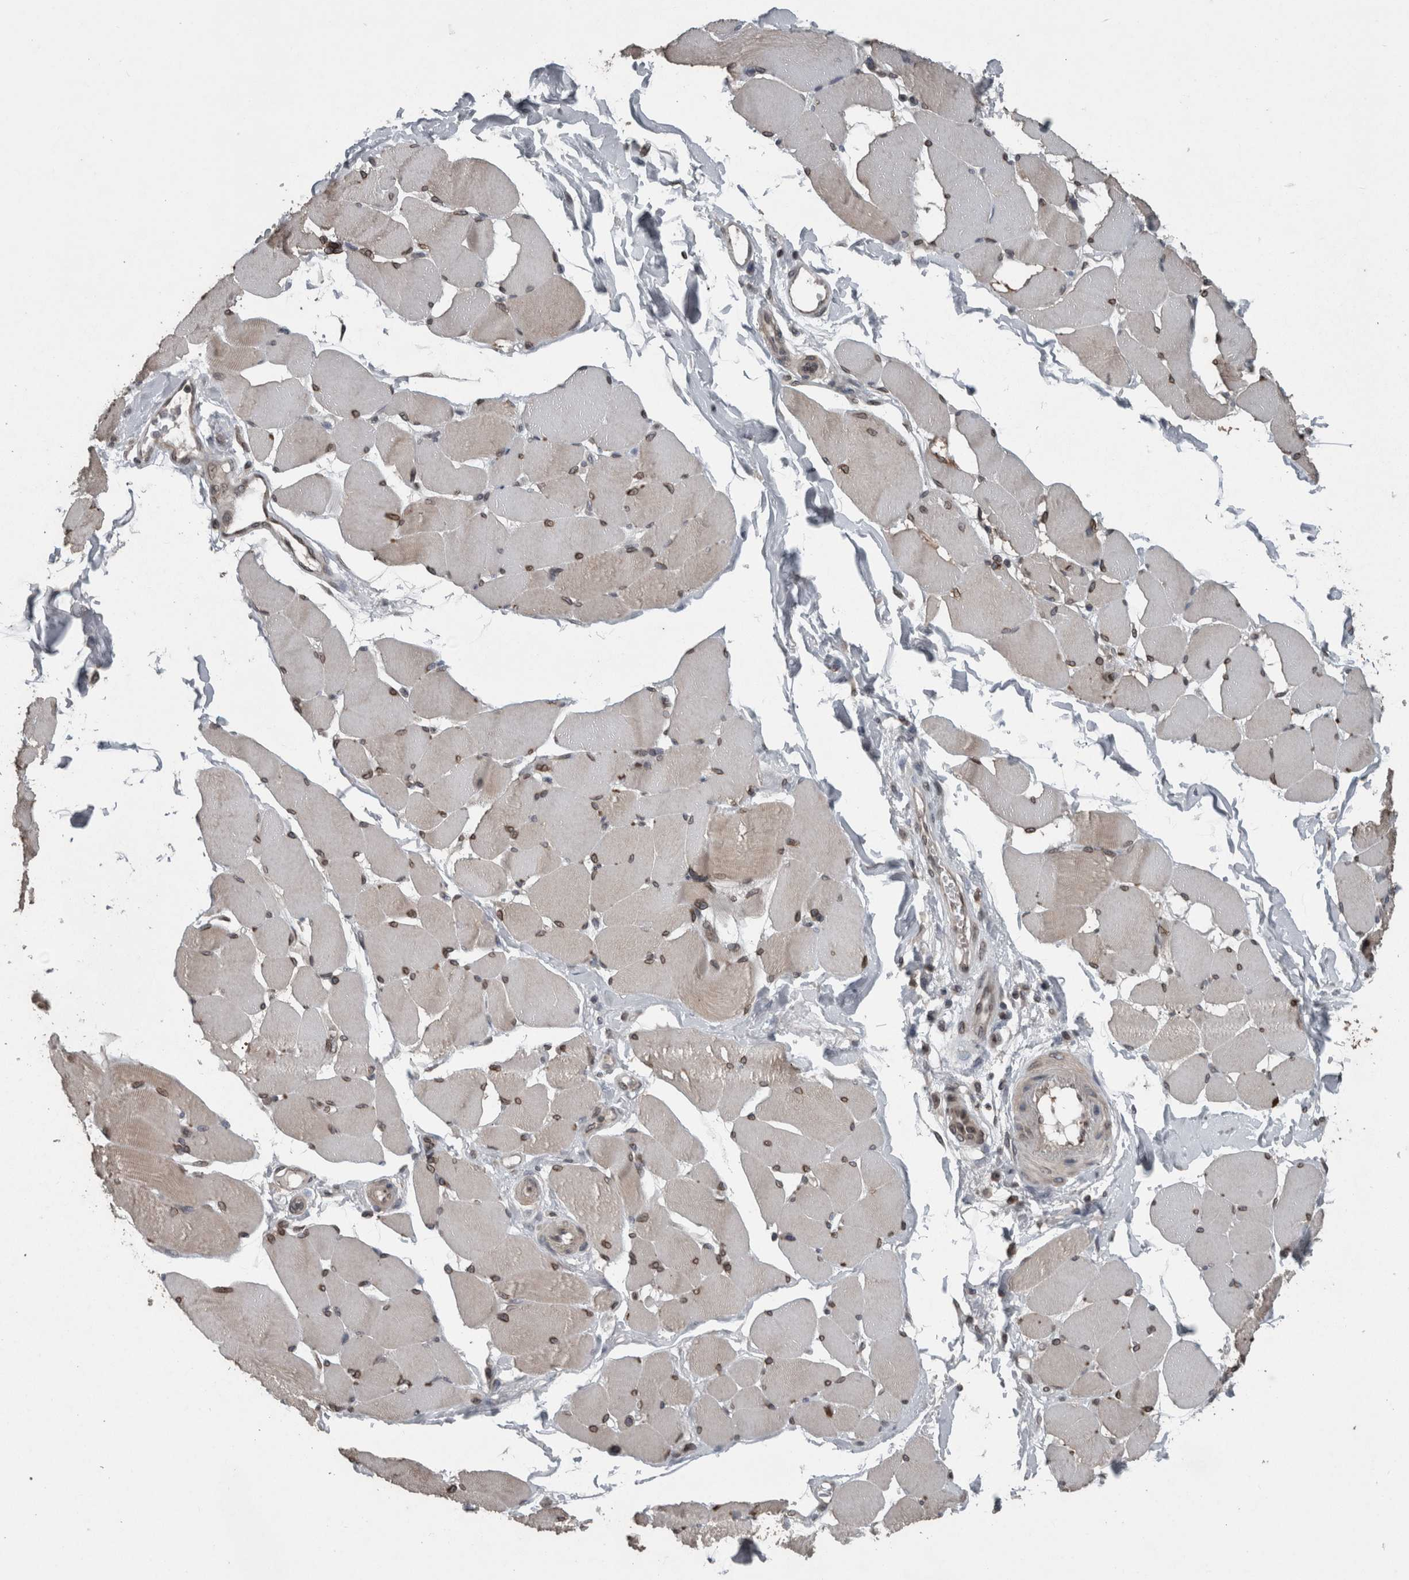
{"staining": {"intensity": "moderate", "quantity": ">75%", "location": "cytoplasmic/membranous,nuclear"}, "tissue": "skeletal muscle", "cell_type": "Myocytes", "image_type": "normal", "snomed": [{"axis": "morphology", "description": "Normal tissue, NOS"}, {"axis": "topography", "description": "Skin"}, {"axis": "topography", "description": "Skeletal muscle"}], "caption": "IHC of normal skeletal muscle reveals medium levels of moderate cytoplasmic/membranous,nuclear staining in about >75% of myocytes.", "gene": "RANBP2", "patient": {"sex": "male", "age": 83}}